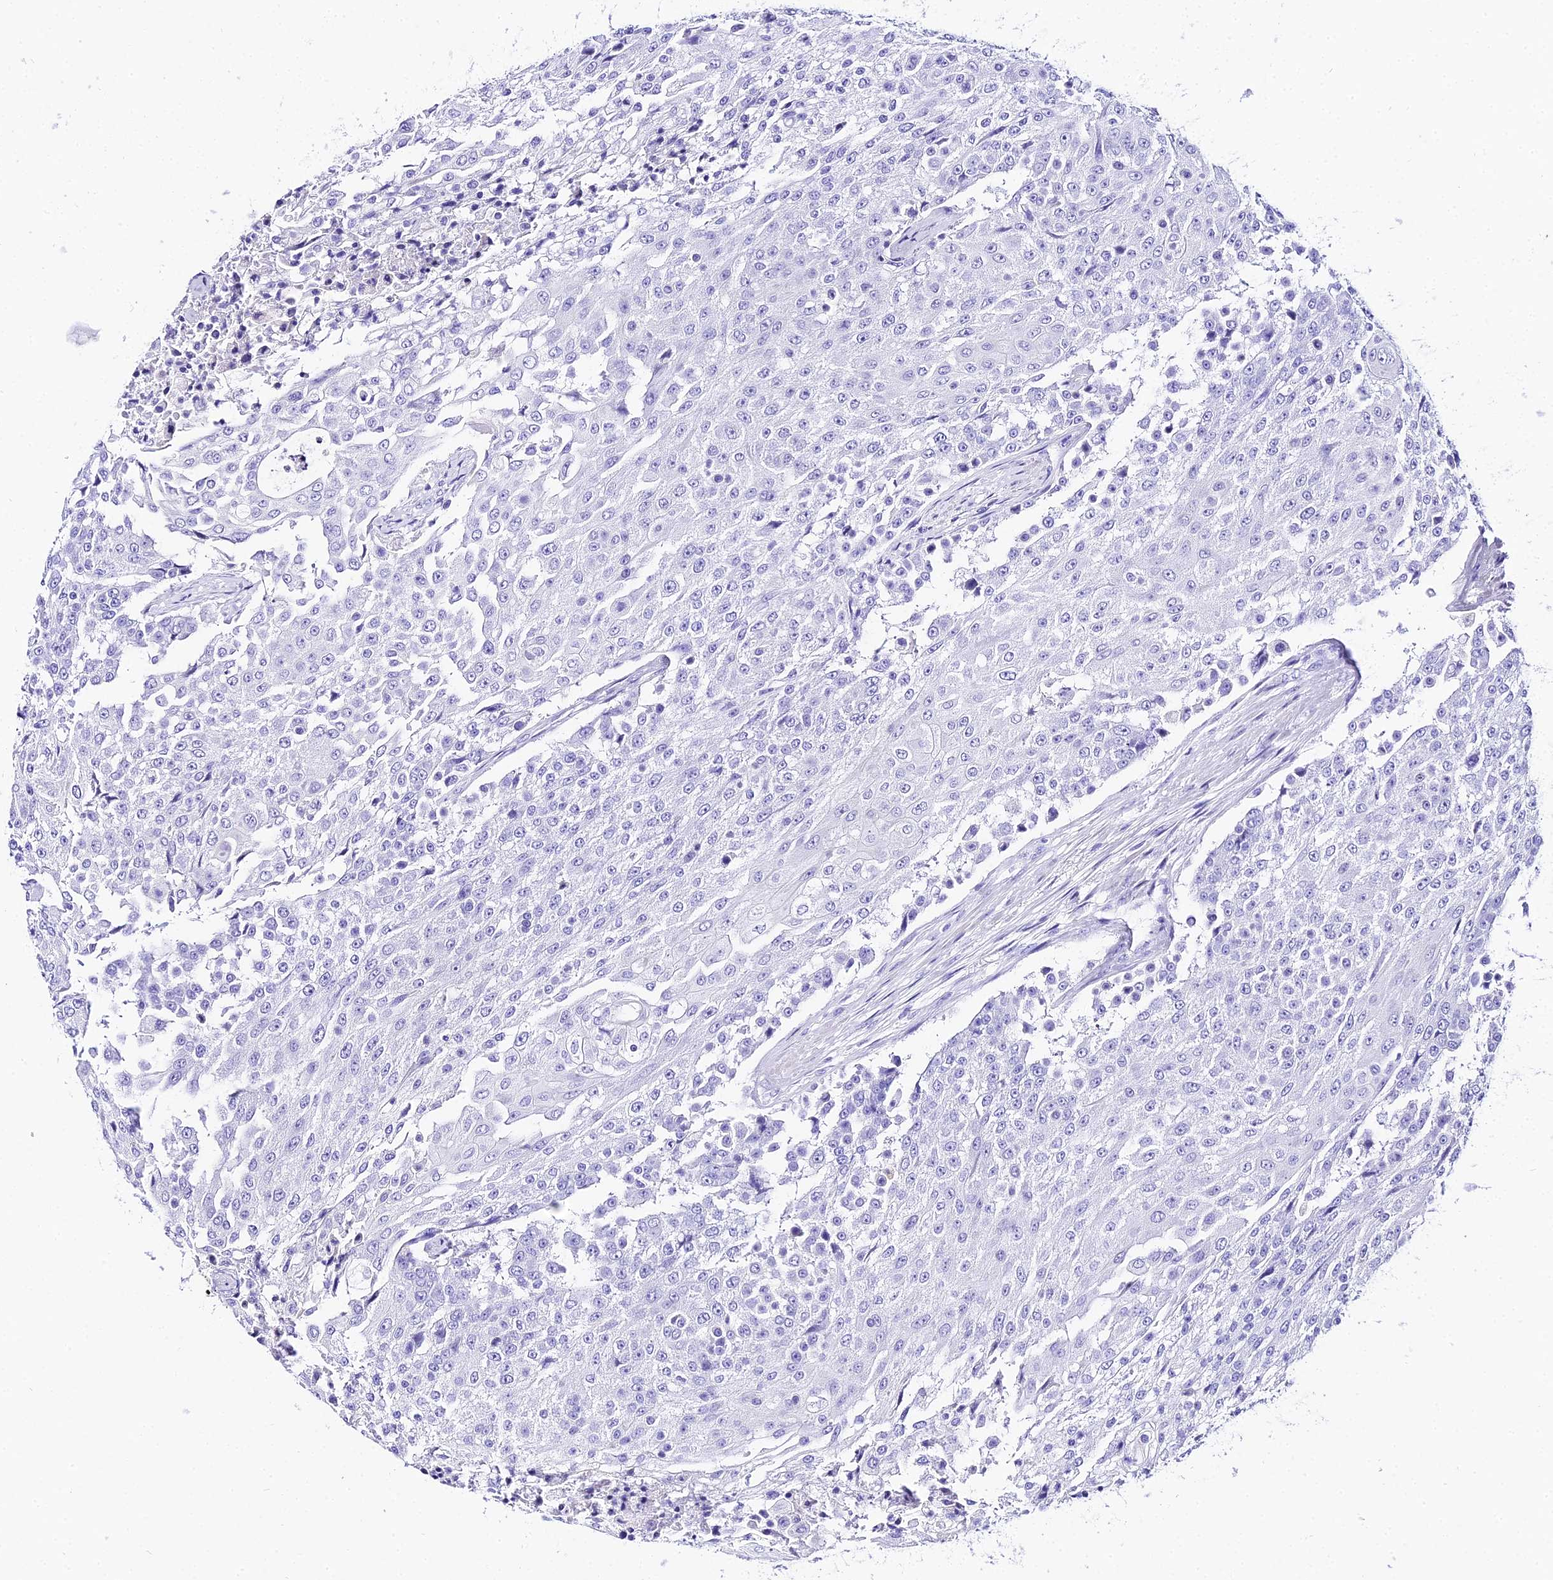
{"staining": {"intensity": "negative", "quantity": "none", "location": "none"}, "tissue": "urothelial cancer", "cell_type": "Tumor cells", "image_type": "cancer", "snomed": [{"axis": "morphology", "description": "Urothelial carcinoma, High grade"}, {"axis": "topography", "description": "Urinary bladder"}], "caption": "This is an IHC photomicrograph of urothelial carcinoma (high-grade). There is no expression in tumor cells.", "gene": "TRMT44", "patient": {"sex": "female", "age": 63}}